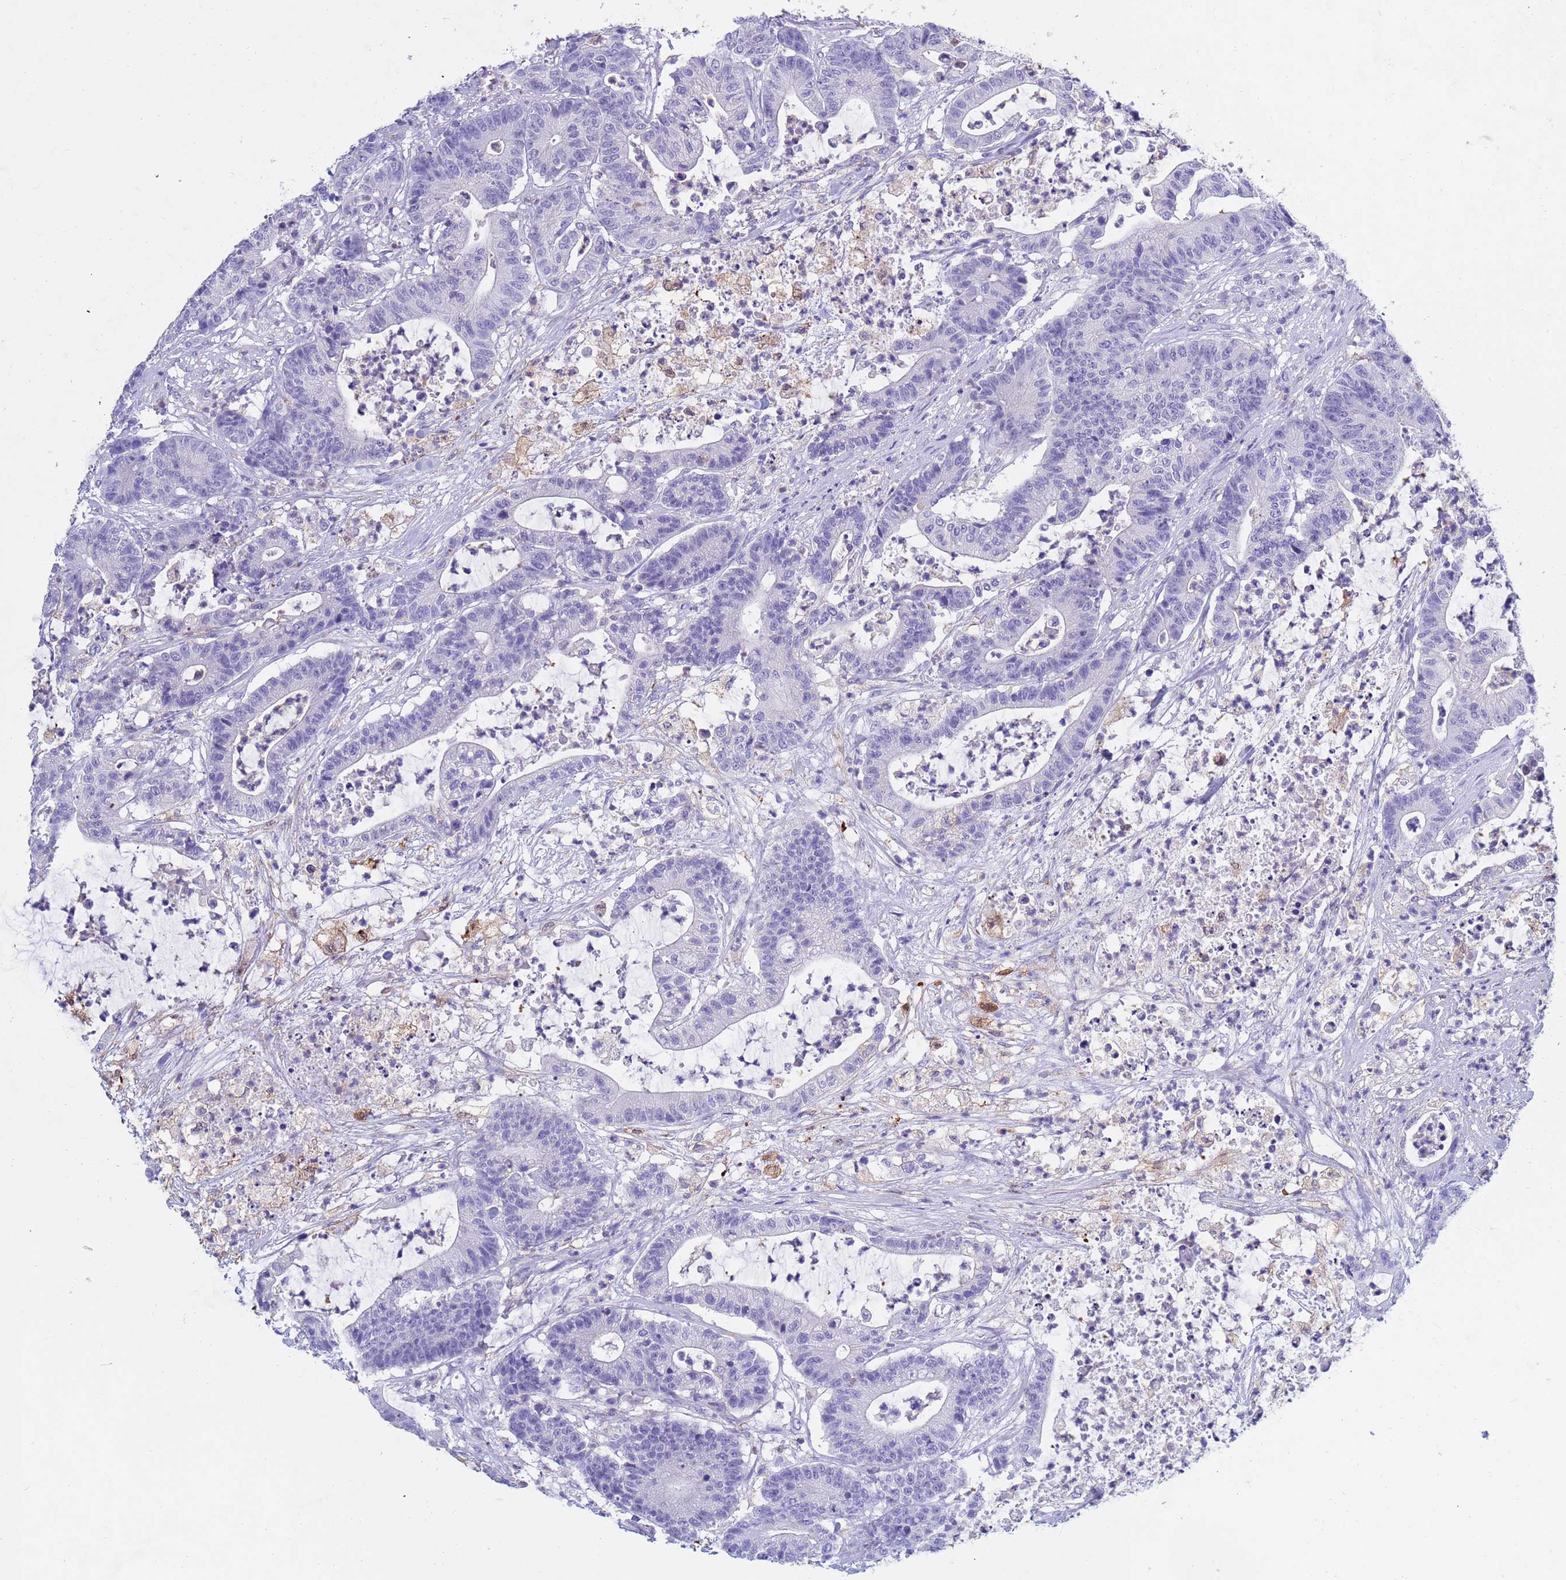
{"staining": {"intensity": "negative", "quantity": "none", "location": "none"}, "tissue": "colorectal cancer", "cell_type": "Tumor cells", "image_type": "cancer", "snomed": [{"axis": "morphology", "description": "Adenocarcinoma, NOS"}, {"axis": "topography", "description": "Colon"}], "caption": "IHC of colorectal cancer (adenocarcinoma) demonstrates no positivity in tumor cells.", "gene": "CSTB", "patient": {"sex": "female", "age": 84}}